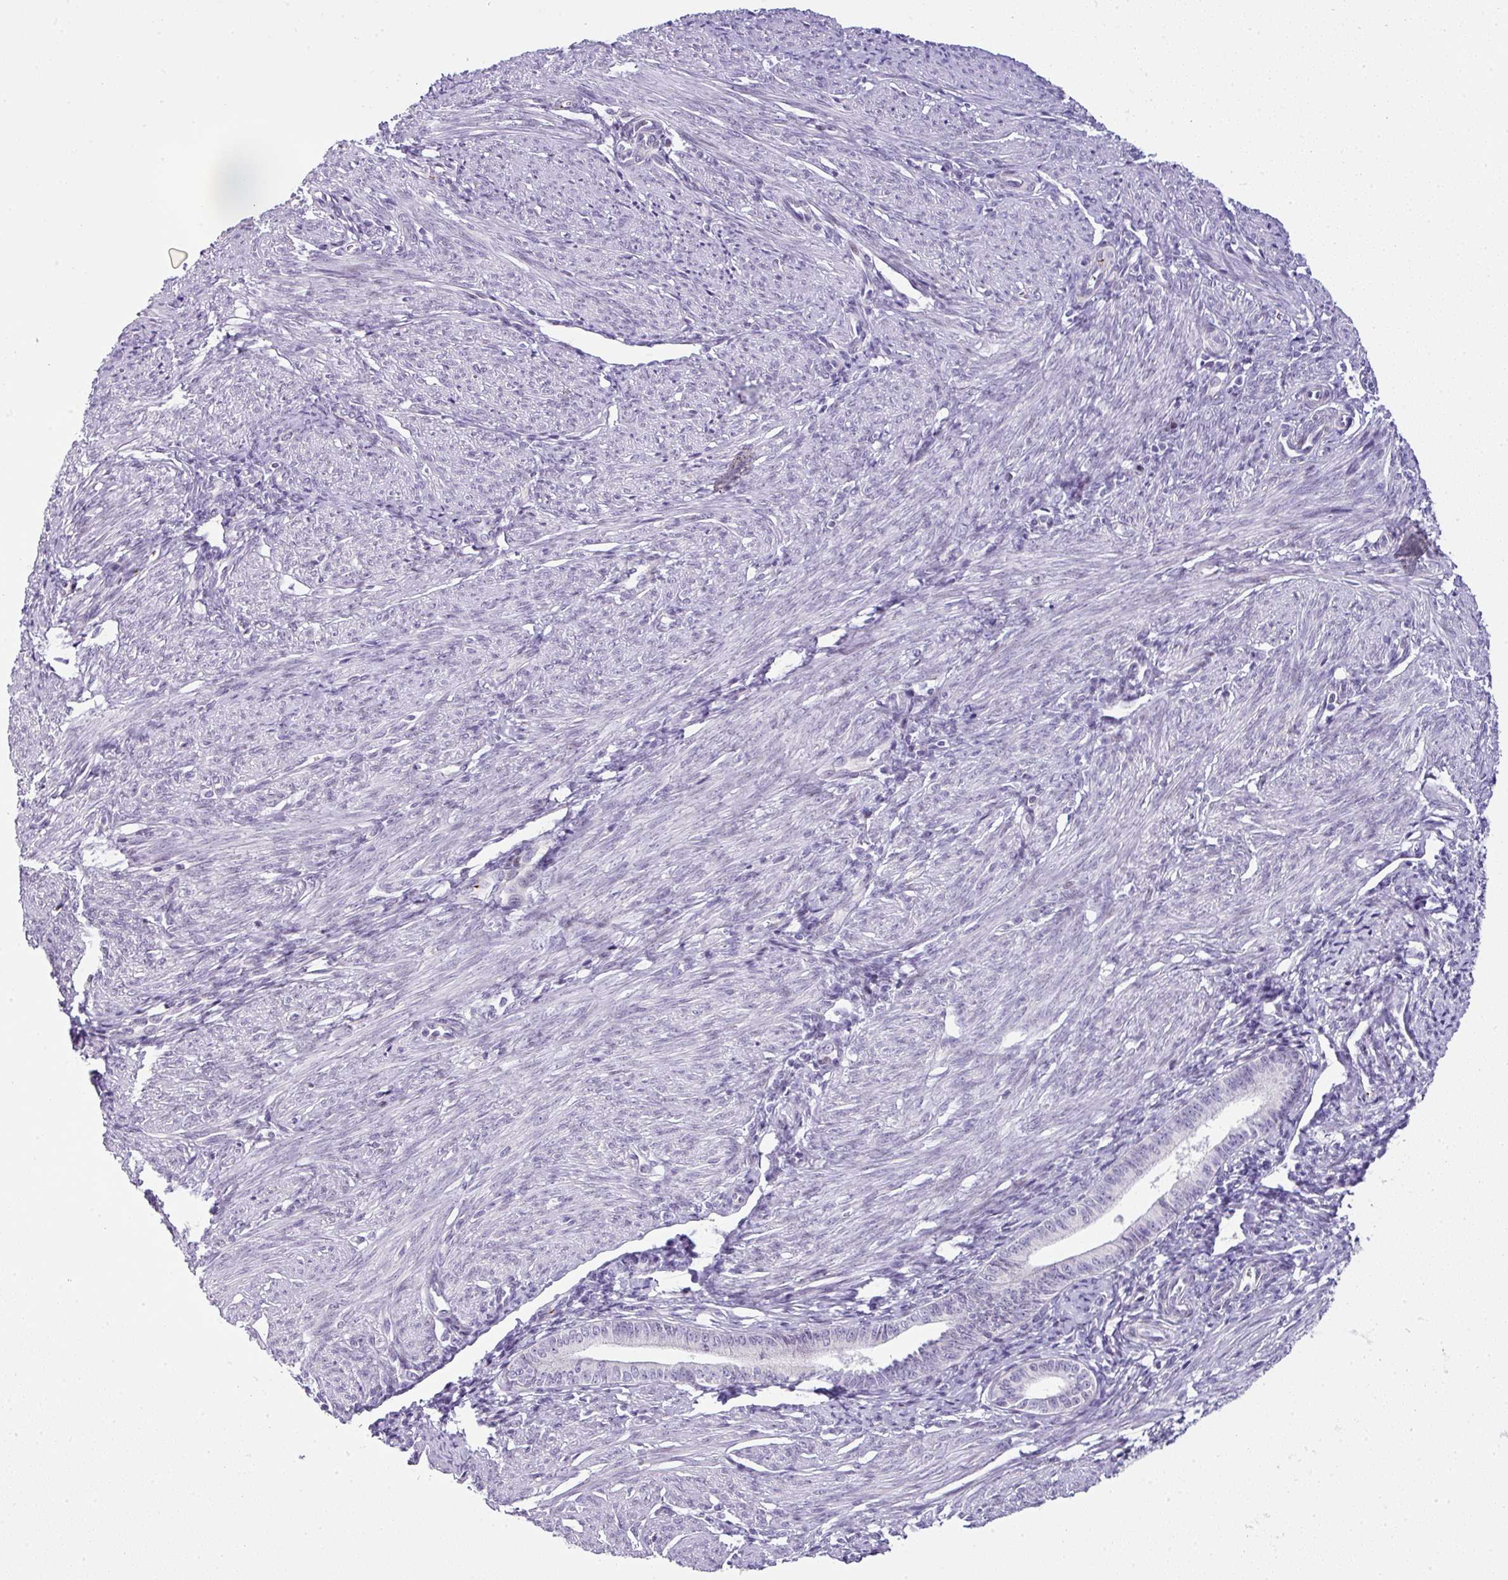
{"staining": {"intensity": "negative", "quantity": "none", "location": "none"}, "tissue": "cervical cancer", "cell_type": "Tumor cells", "image_type": "cancer", "snomed": [{"axis": "morphology", "description": "Squamous cell carcinoma, NOS"}, {"axis": "topography", "description": "Cervix"}], "caption": "This micrograph is of cervical cancer stained with immunohistochemistry to label a protein in brown with the nuclei are counter-stained blue. There is no positivity in tumor cells. (IHC, brightfield microscopy, high magnification).", "gene": "CMTM5", "patient": {"sex": "female", "age": 59}}